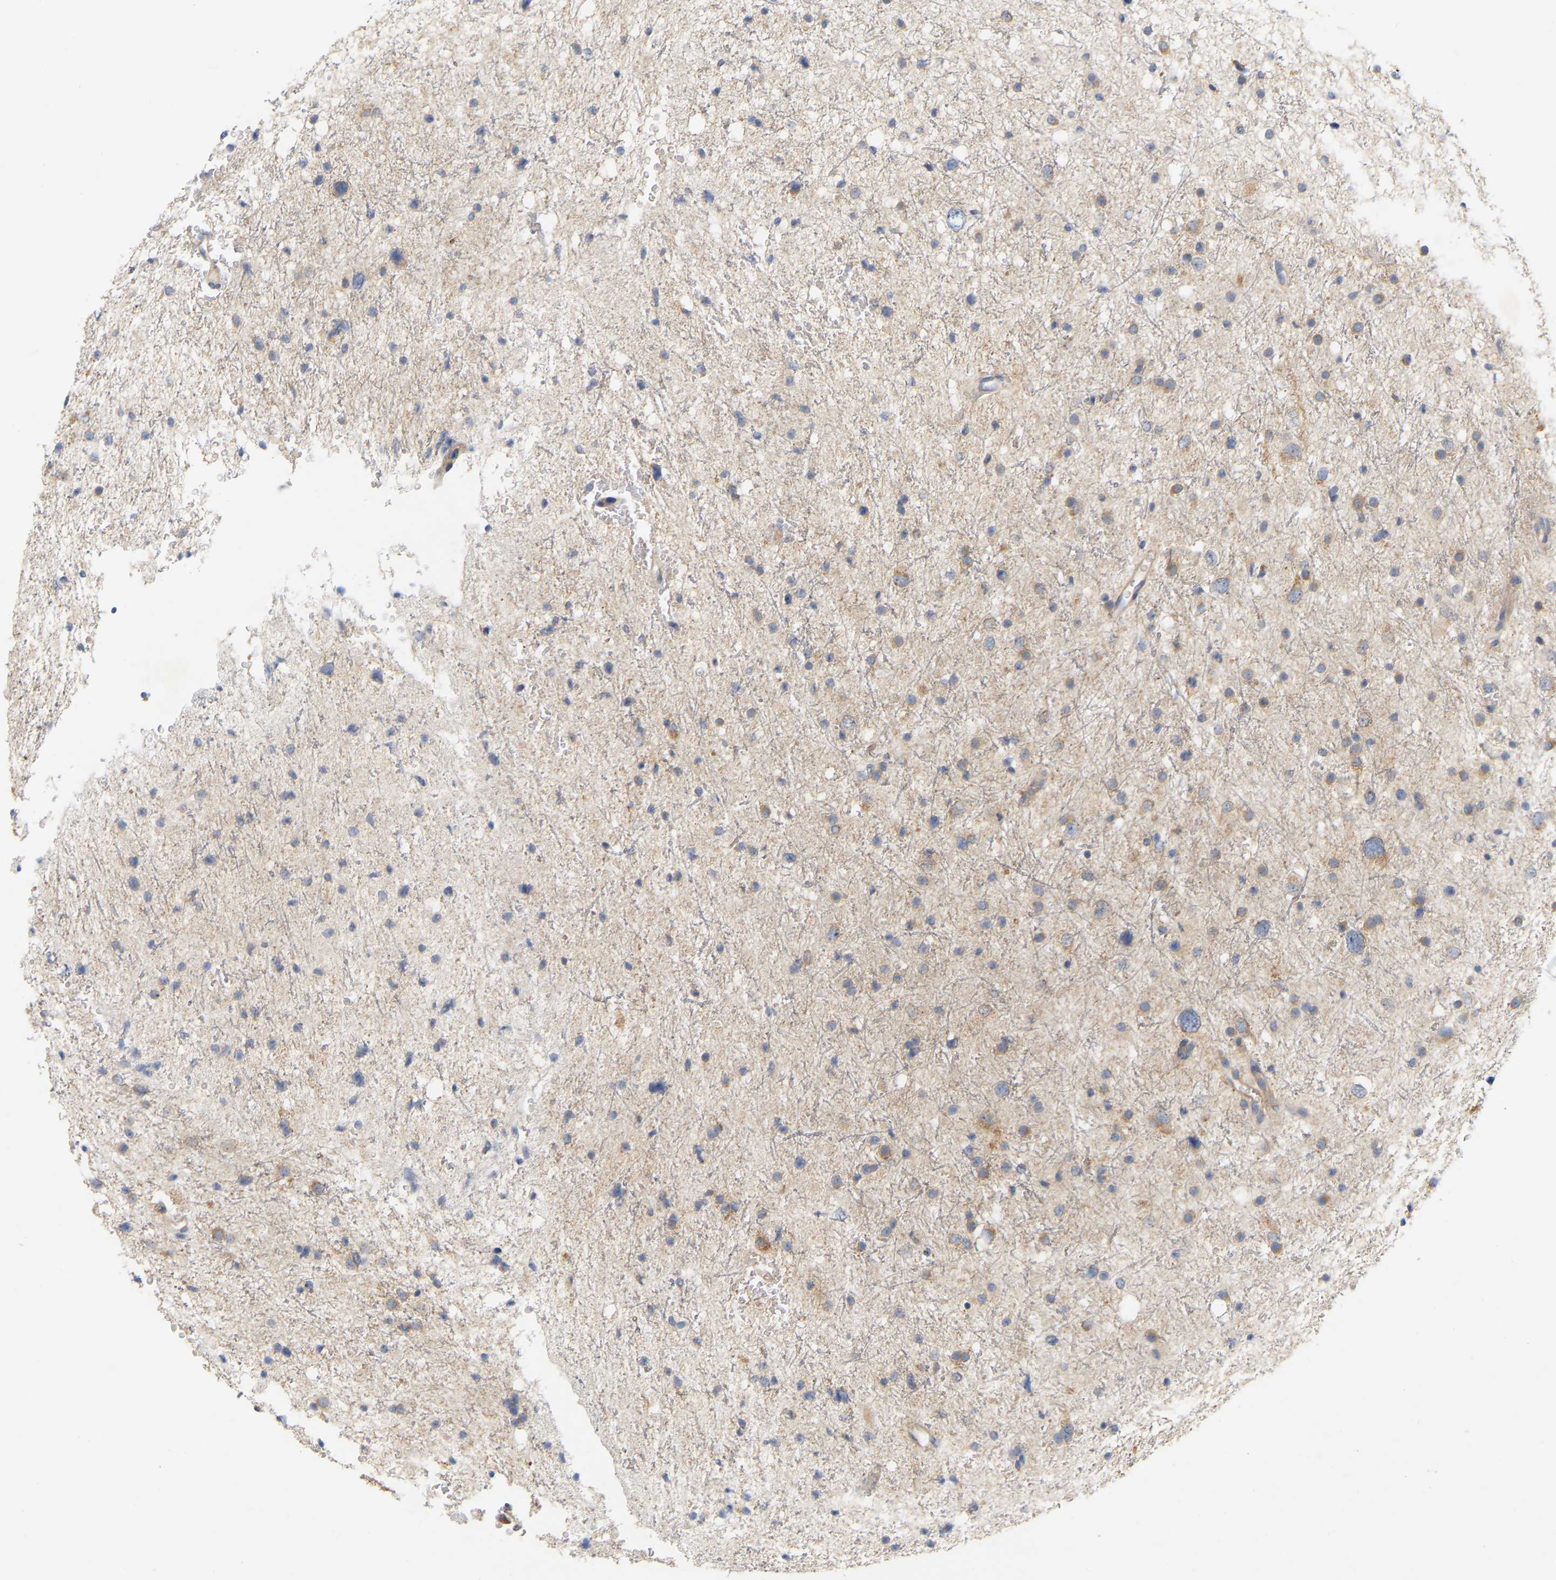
{"staining": {"intensity": "moderate", "quantity": "25%-75%", "location": "cytoplasmic/membranous"}, "tissue": "glioma", "cell_type": "Tumor cells", "image_type": "cancer", "snomed": [{"axis": "morphology", "description": "Glioma, malignant, Low grade"}, {"axis": "topography", "description": "Brain"}], "caption": "Immunohistochemical staining of glioma displays medium levels of moderate cytoplasmic/membranous positivity in about 25%-75% of tumor cells. The staining is performed using DAB (3,3'-diaminobenzidine) brown chromogen to label protein expression. The nuclei are counter-stained blue using hematoxylin.", "gene": "MINDY4", "patient": {"sex": "female", "age": 37}}